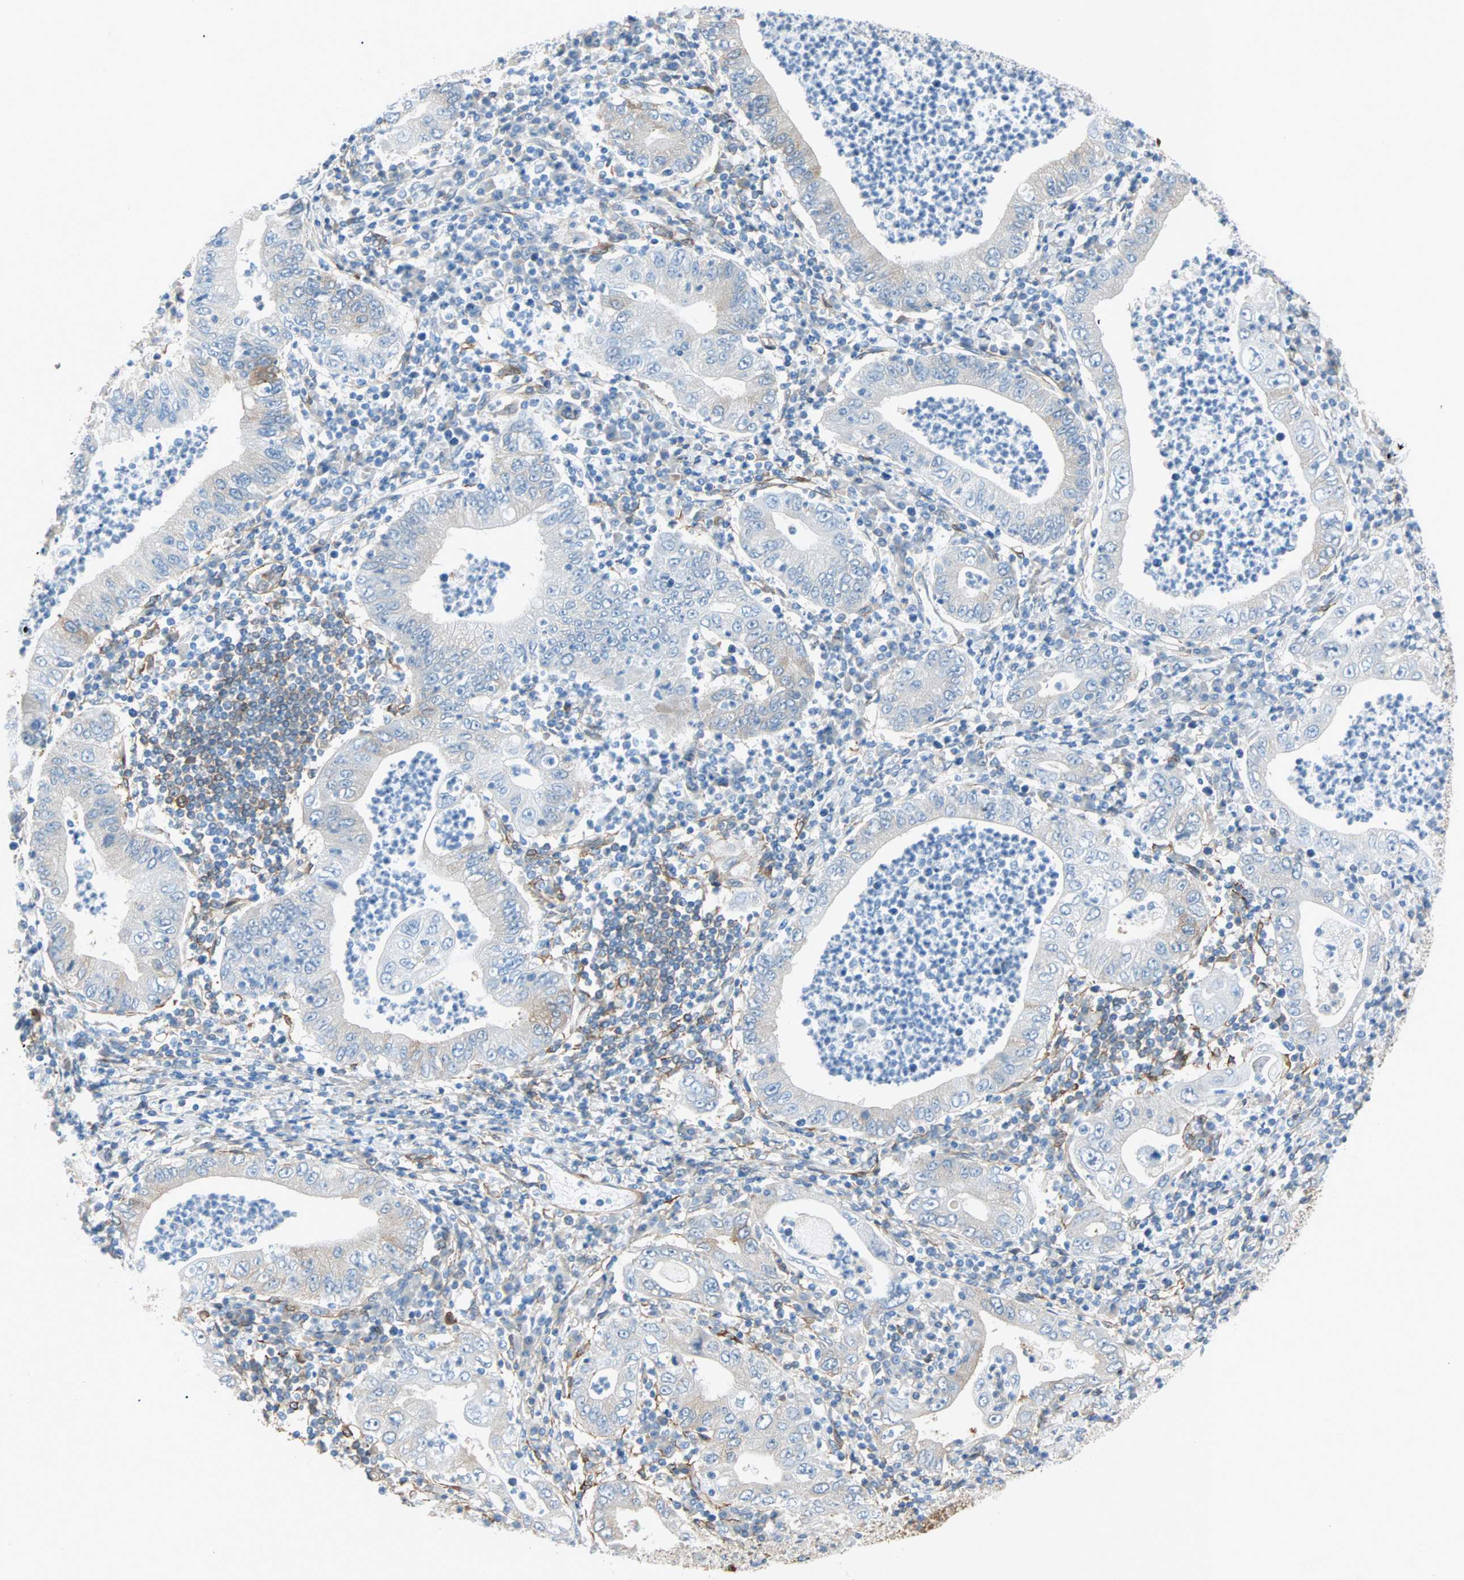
{"staining": {"intensity": "weak", "quantity": "<25%", "location": "cytoplasmic/membranous"}, "tissue": "stomach cancer", "cell_type": "Tumor cells", "image_type": "cancer", "snomed": [{"axis": "morphology", "description": "Normal tissue, NOS"}, {"axis": "morphology", "description": "Adenocarcinoma, NOS"}, {"axis": "topography", "description": "Esophagus"}, {"axis": "topography", "description": "Stomach, upper"}, {"axis": "topography", "description": "Peripheral nerve tissue"}], "caption": "Immunohistochemical staining of human stomach cancer exhibits no significant expression in tumor cells.", "gene": "EPB41L2", "patient": {"sex": "male", "age": 62}}